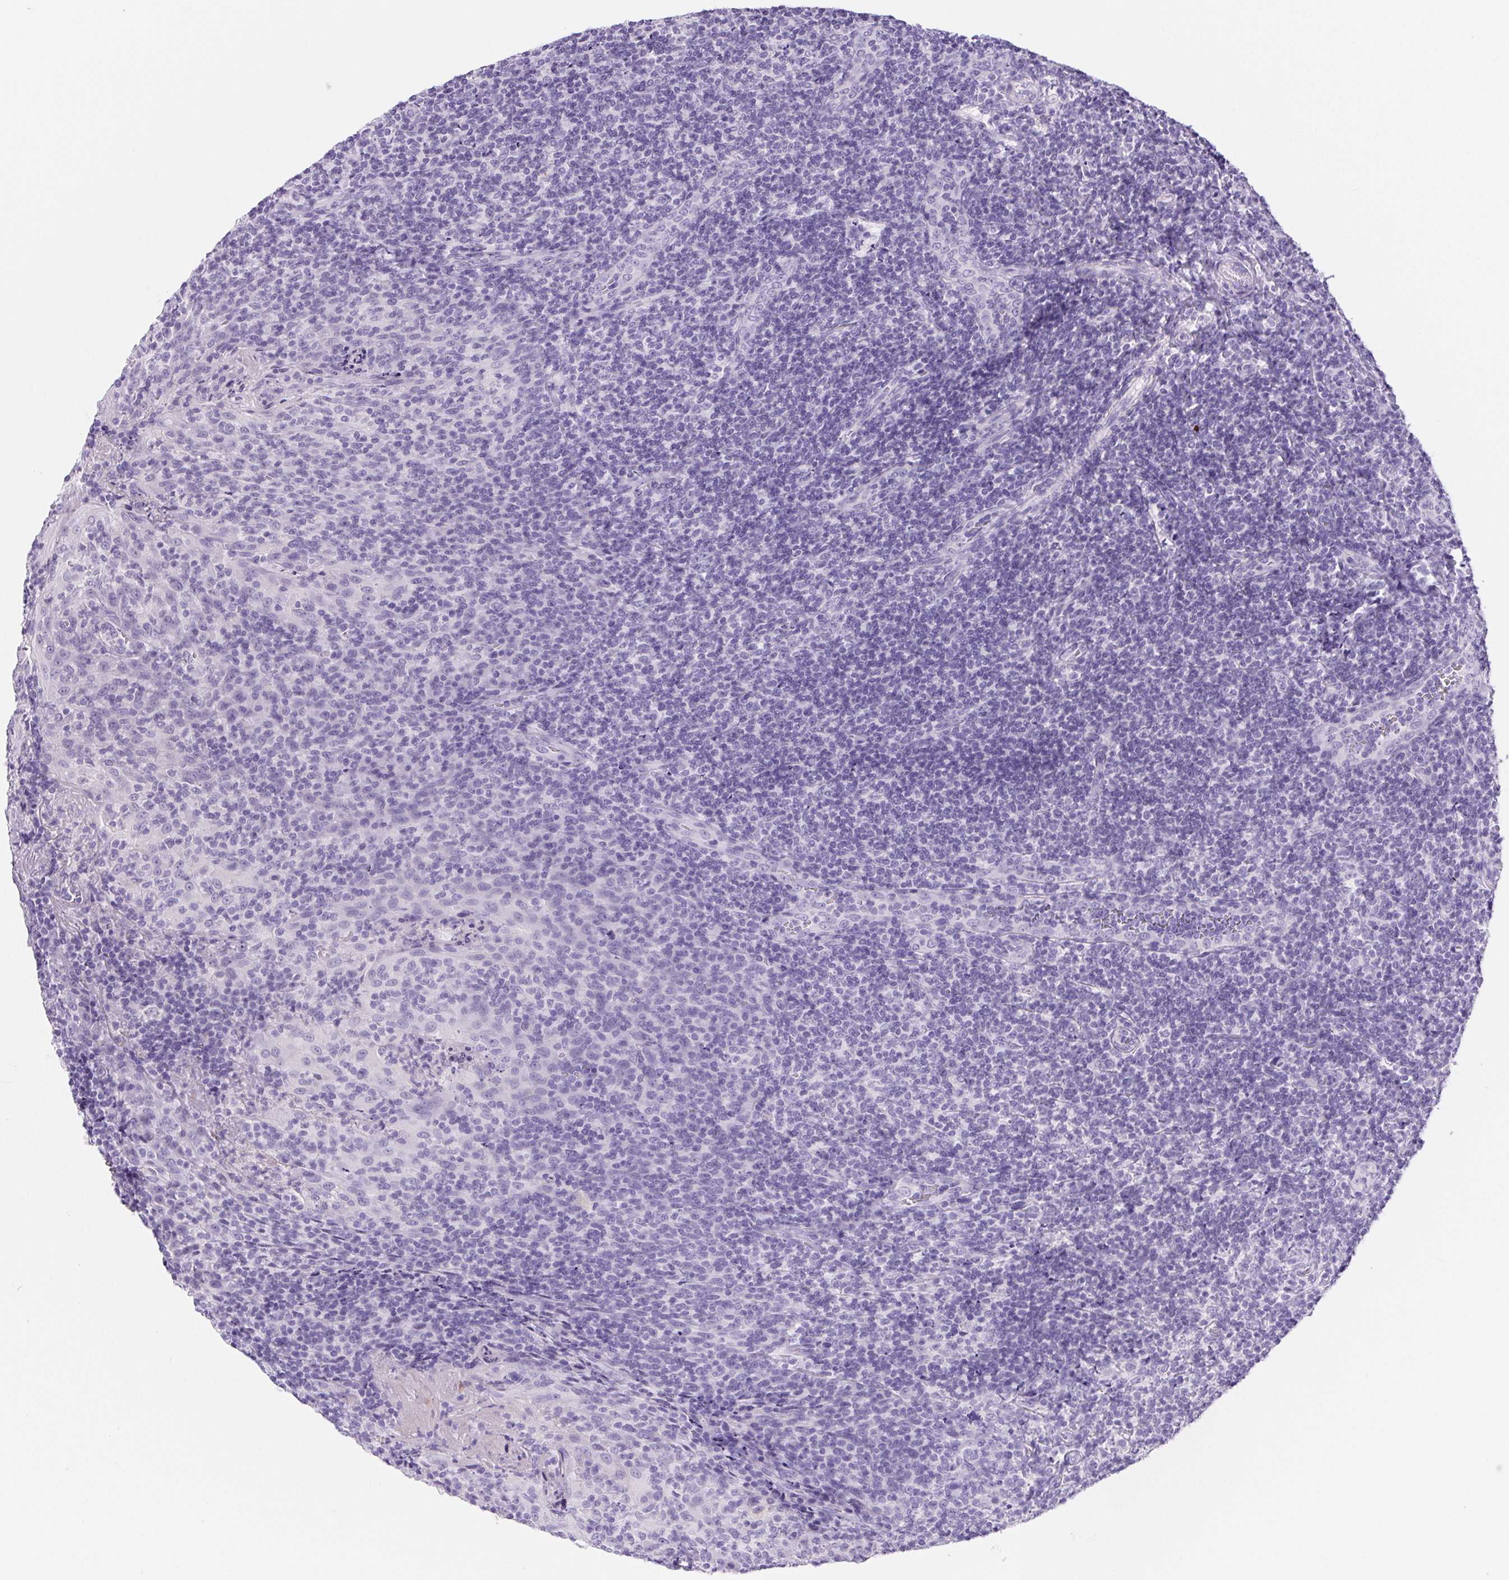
{"staining": {"intensity": "negative", "quantity": "none", "location": "none"}, "tissue": "tonsil", "cell_type": "Germinal center cells", "image_type": "normal", "snomed": [{"axis": "morphology", "description": "Normal tissue, NOS"}, {"axis": "topography", "description": "Tonsil"}], "caption": "This is an IHC histopathology image of unremarkable human tonsil. There is no expression in germinal center cells.", "gene": "PNLIP", "patient": {"sex": "male", "age": 17}}